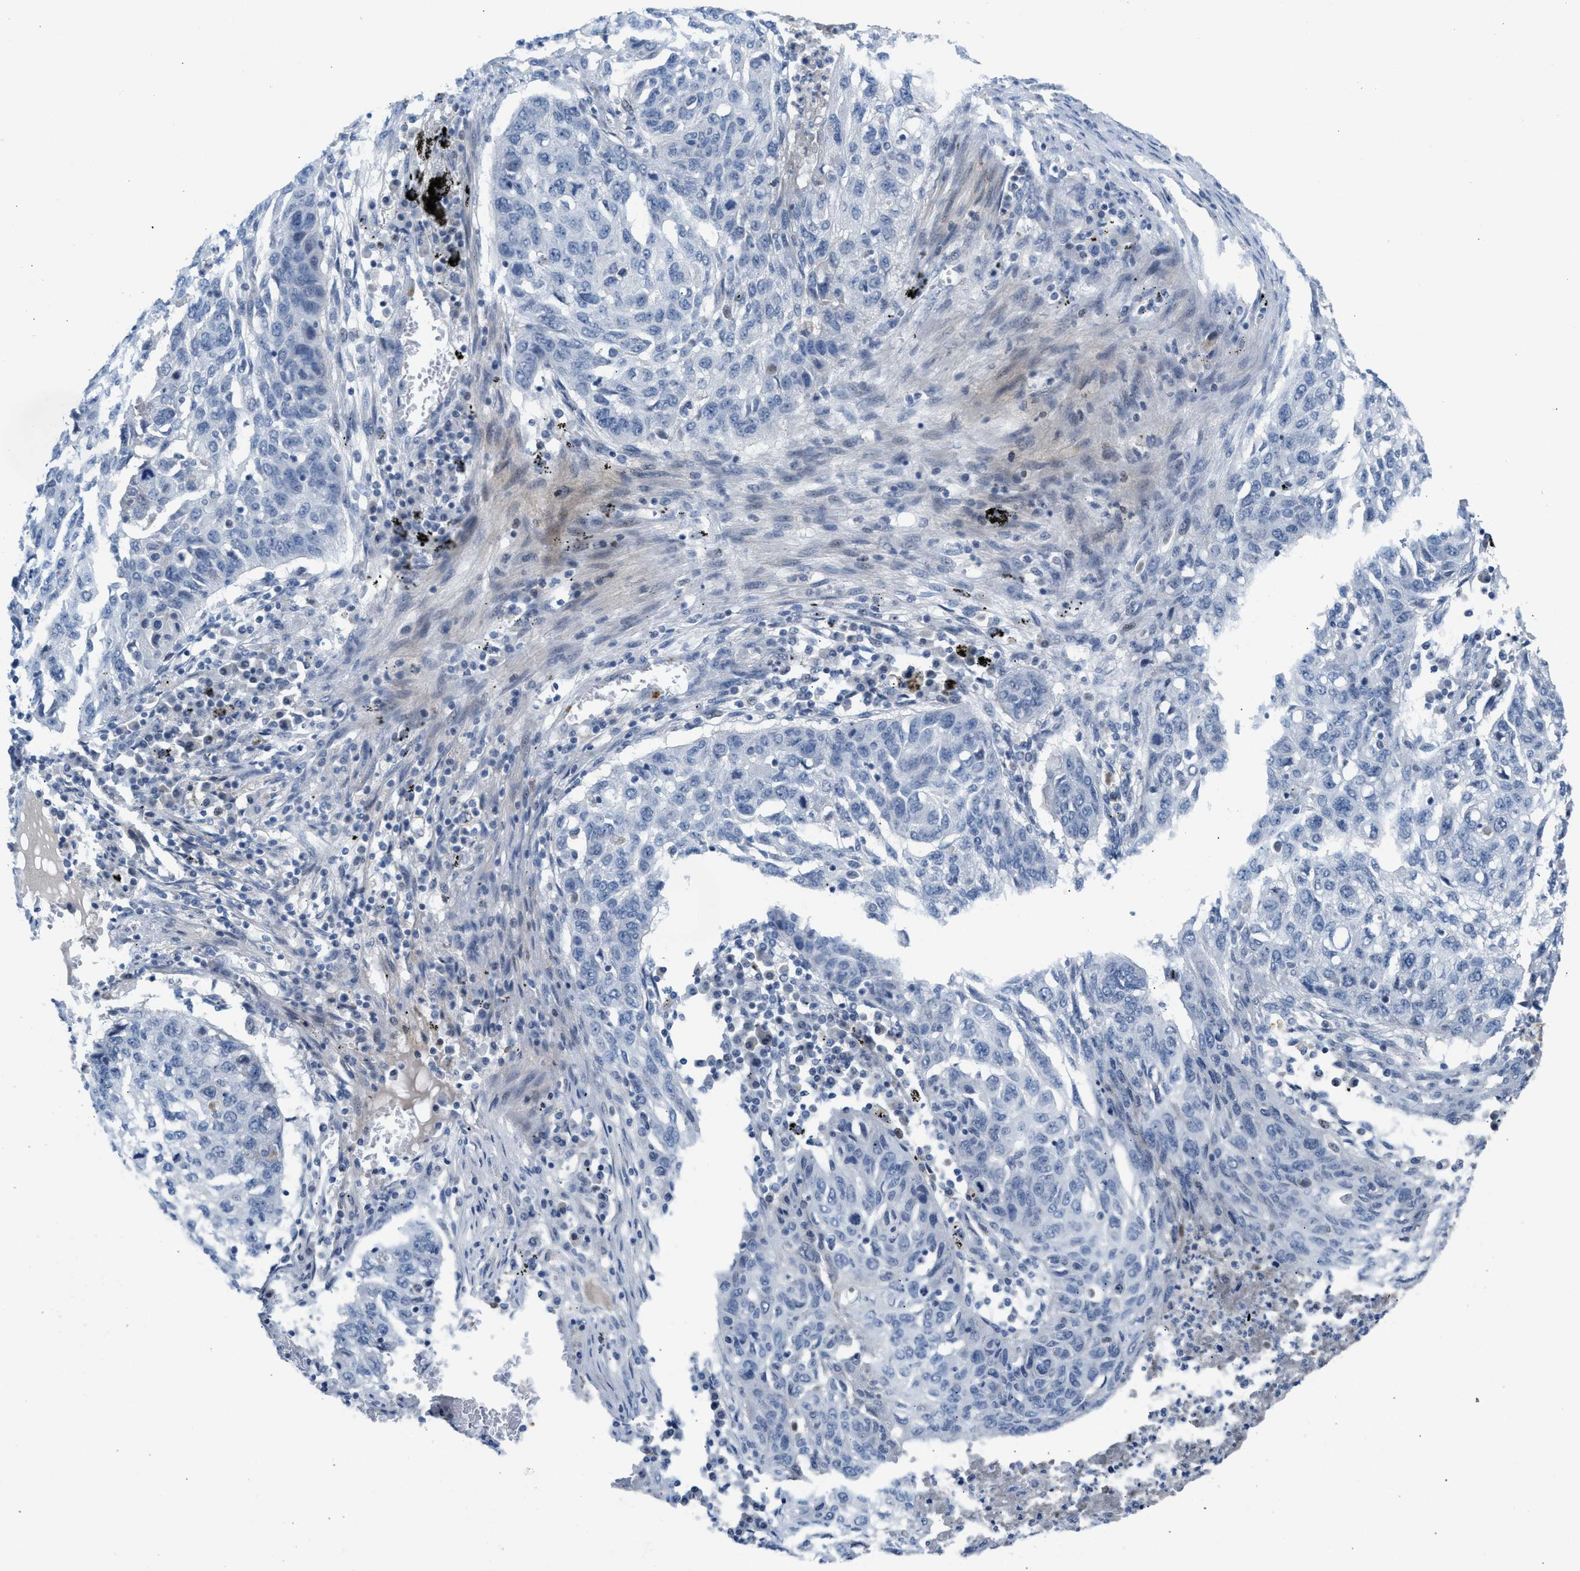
{"staining": {"intensity": "negative", "quantity": "none", "location": "none"}, "tissue": "lung cancer", "cell_type": "Tumor cells", "image_type": "cancer", "snomed": [{"axis": "morphology", "description": "Squamous cell carcinoma, NOS"}, {"axis": "topography", "description": "Lung"}], "caption": "Tumor cells are negative for brown protein staining in lung squamous cell carcinoma. The staining is performed using DAB (3,3'-diaminobenzidine) brown chromogen with nuclei counter-stained in using hematoxylin.", "gene": "SLC5A5", "patient": {"sex": "female", "age": 63}}